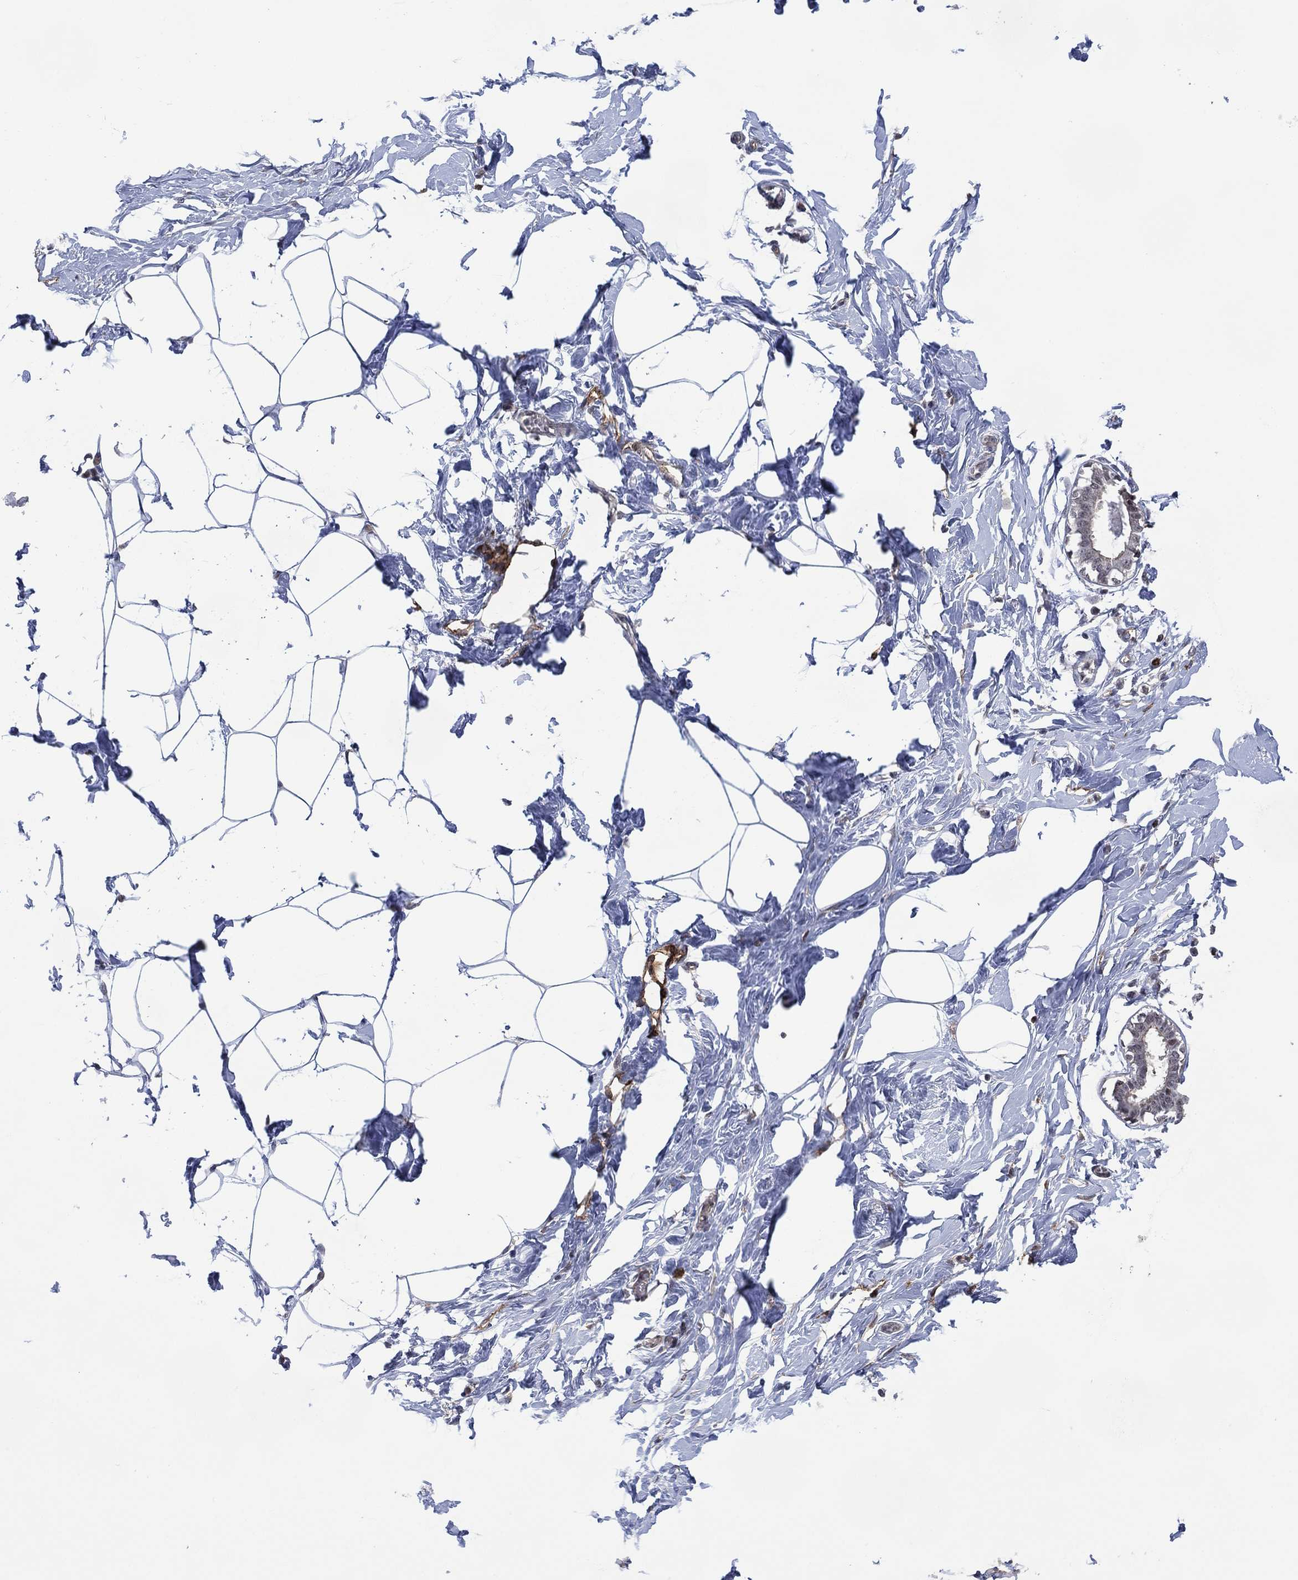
{"staining": {"intensity": "negative", "quantity": "none", "location": "none"}, "tissue": "breast", "cell_type": "Adipocytes", "image_type": "normal", "snomed": [{"axis": "morphology", "description": "Normal tissue, NOS"}, {"axis": "morphology", "description": "Lobular carcinoma, in situ"}, {"axis": "topography", "description": "Breast"}], "caption": "An IHC histopathology image of unremarkable breast is shown. There is no staining in adipocytes of breast. (DAB (3,3'-diaminobenzidine) immunohistochemistry with hematoxylin counter stain).", "gene": "DPP4", "patient": {"sex": "female", "age": 35}}